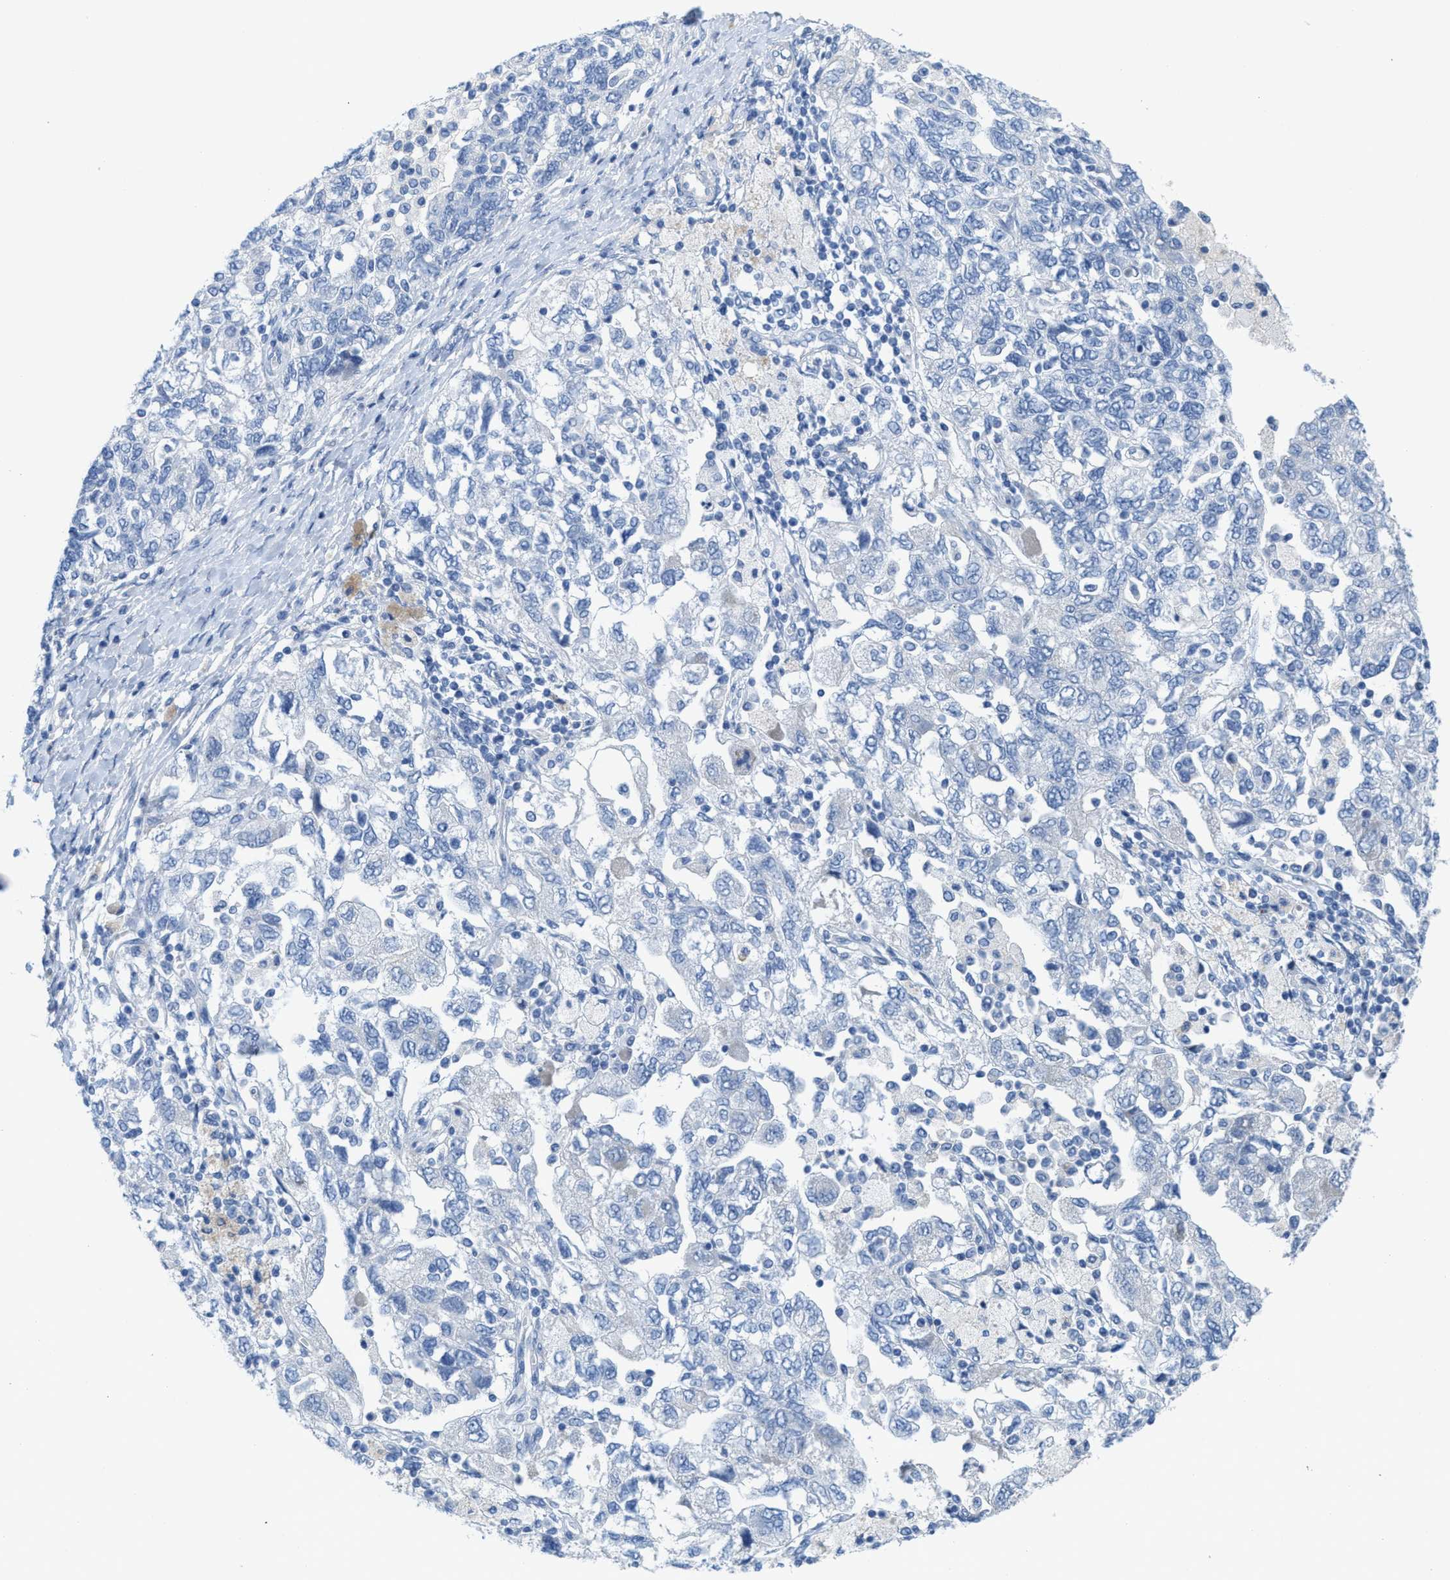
{"staining": {"intensity": "negative", "quantity": "none", "location": "none"}, "tissue": "ovarian cancer", "cell_type": "Tumor cells", "image_type": "cancer", "snomed": [{"axis": "morphology", "description": "Carcinoma, NOS"}, {"axis": "morphology", "description": "Cystadenocarcinoma, serous, NOS"}, {"axis": "topography", "description": "Ovary"}], "caption": "Protein analysis of ovarian cancer (serous cystadenocarcinoma) reveals no significant expression in tumor cells.", "gene": "CPA2", "patient": {"sex": "female", "age": 69}}